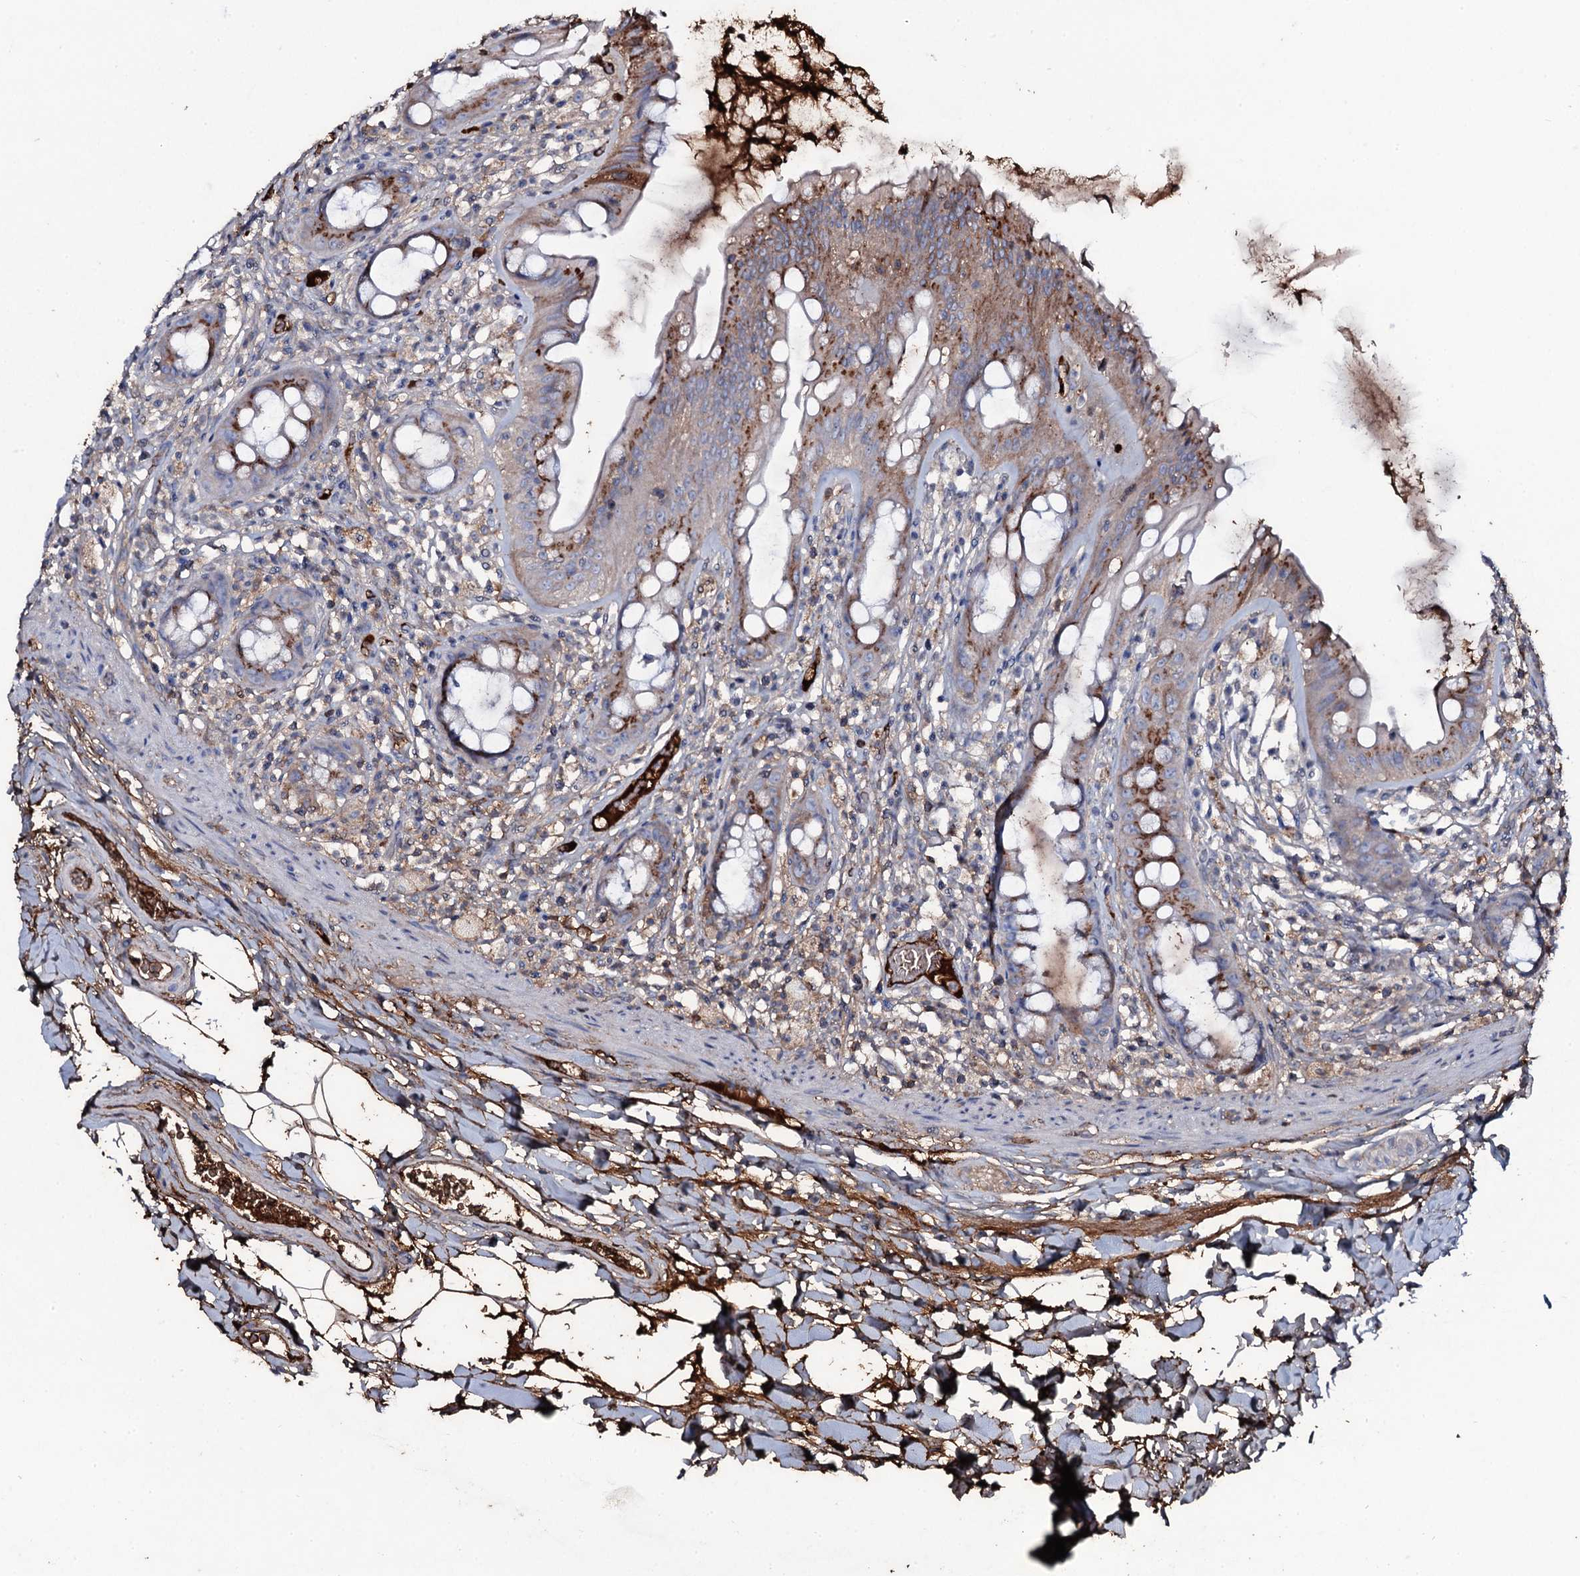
{"staining": {"intensity": "moderate", "quantity": "25%-75%", "location": "cytoplasmic/membranous"}, "tissue": "rectum", "cell_type": "Glandular cells", "image_type": "normal", "snomed": [{"axis": "morphology", "description": "Normal tissue, NOS"}, {"axis": "topography", "description": "Rectum"}], "caption": "DAB immunohistochemical staining of benign human rectum shows moderate cytoplasmic/membranous protein positivity in approximately 25%-75% of glandular cells.", "gene": "EDN1", "patient": {"sex": "female", "age": 57}}